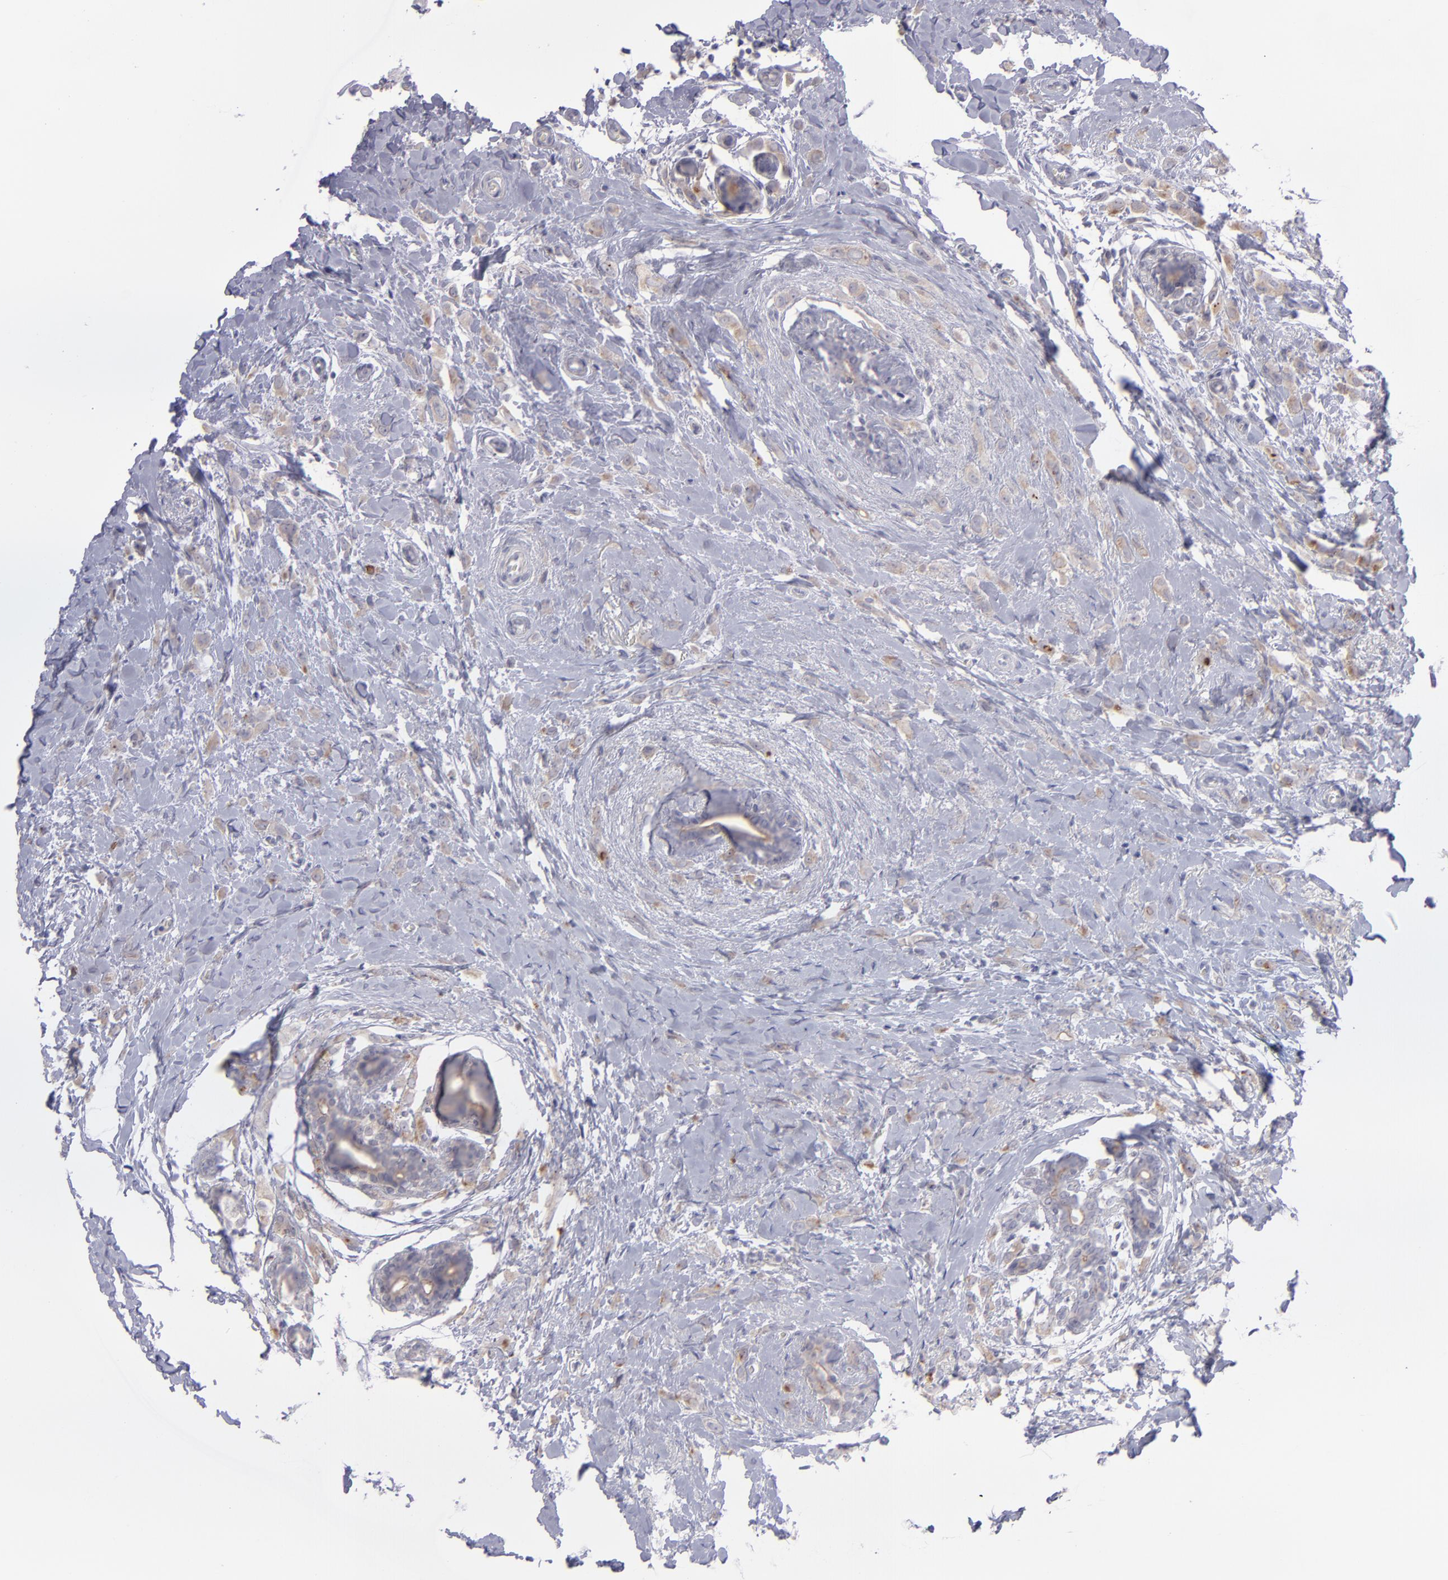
{"staining": {"intensity": "weak", "quantity": "<25%", "location": "cytoplasmic/membranous"}, "tissue": "breast cancer", "cell_type": "Tumor cells", "image_type": "cancer", "snomed": [{"axis": "morphology", "description": "Lobular carcinoma"}, {"axis": "topography", "description": "Breast"}], "caption": "IHC histopathology image of neoplastic tissue: human lobular carcinoma (breast) stained with DAB displays no significant protein staining in tumor cells.", "gene": "EVPL", "patient": {"sex": "female", "age": 57}}